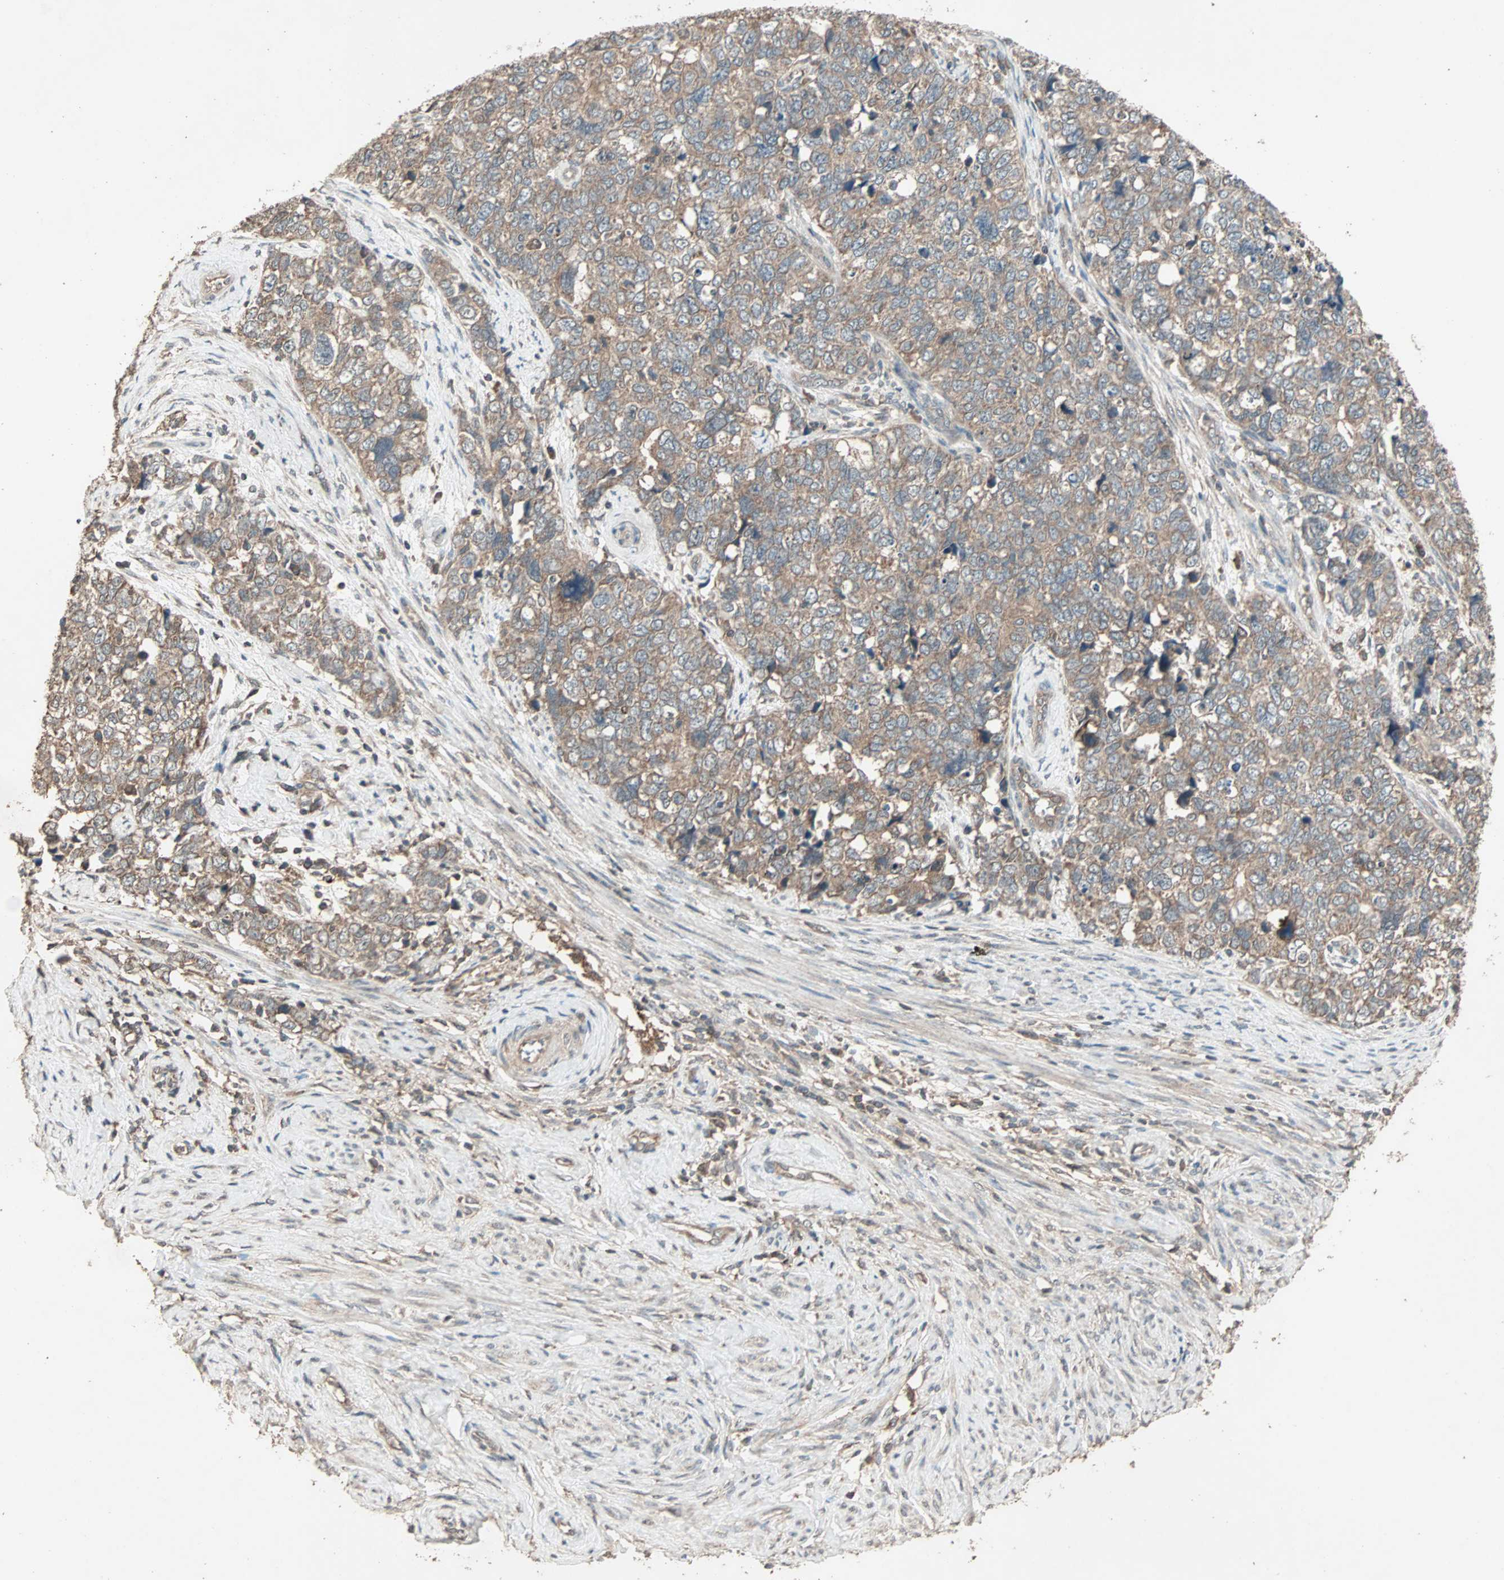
{"staining": {"intensity": "moderate", "quantity": ">75%", "location": "cytoplasmic/membranous"}, "tissue": "cervical cancer", "cell_type": "Tumor cells", "image_type": "cancer", "snomed": [{"axis": "morphology", "description": "Squamous cell carcinoma, NOS"}, {"axis": "topography", "description": "Cervix"}], "caption": "Squamous cell carcinoma (cervical) stained for a protein shows moderate cytoplasmic/membranous positivity in tumor cells. (Stains: DAB in brown, nuclei in blue, Microscopy: brightfield microscopy at high magnification).", "gene": "UBAC1", "patient": {"sex": "female", "age": 63}}